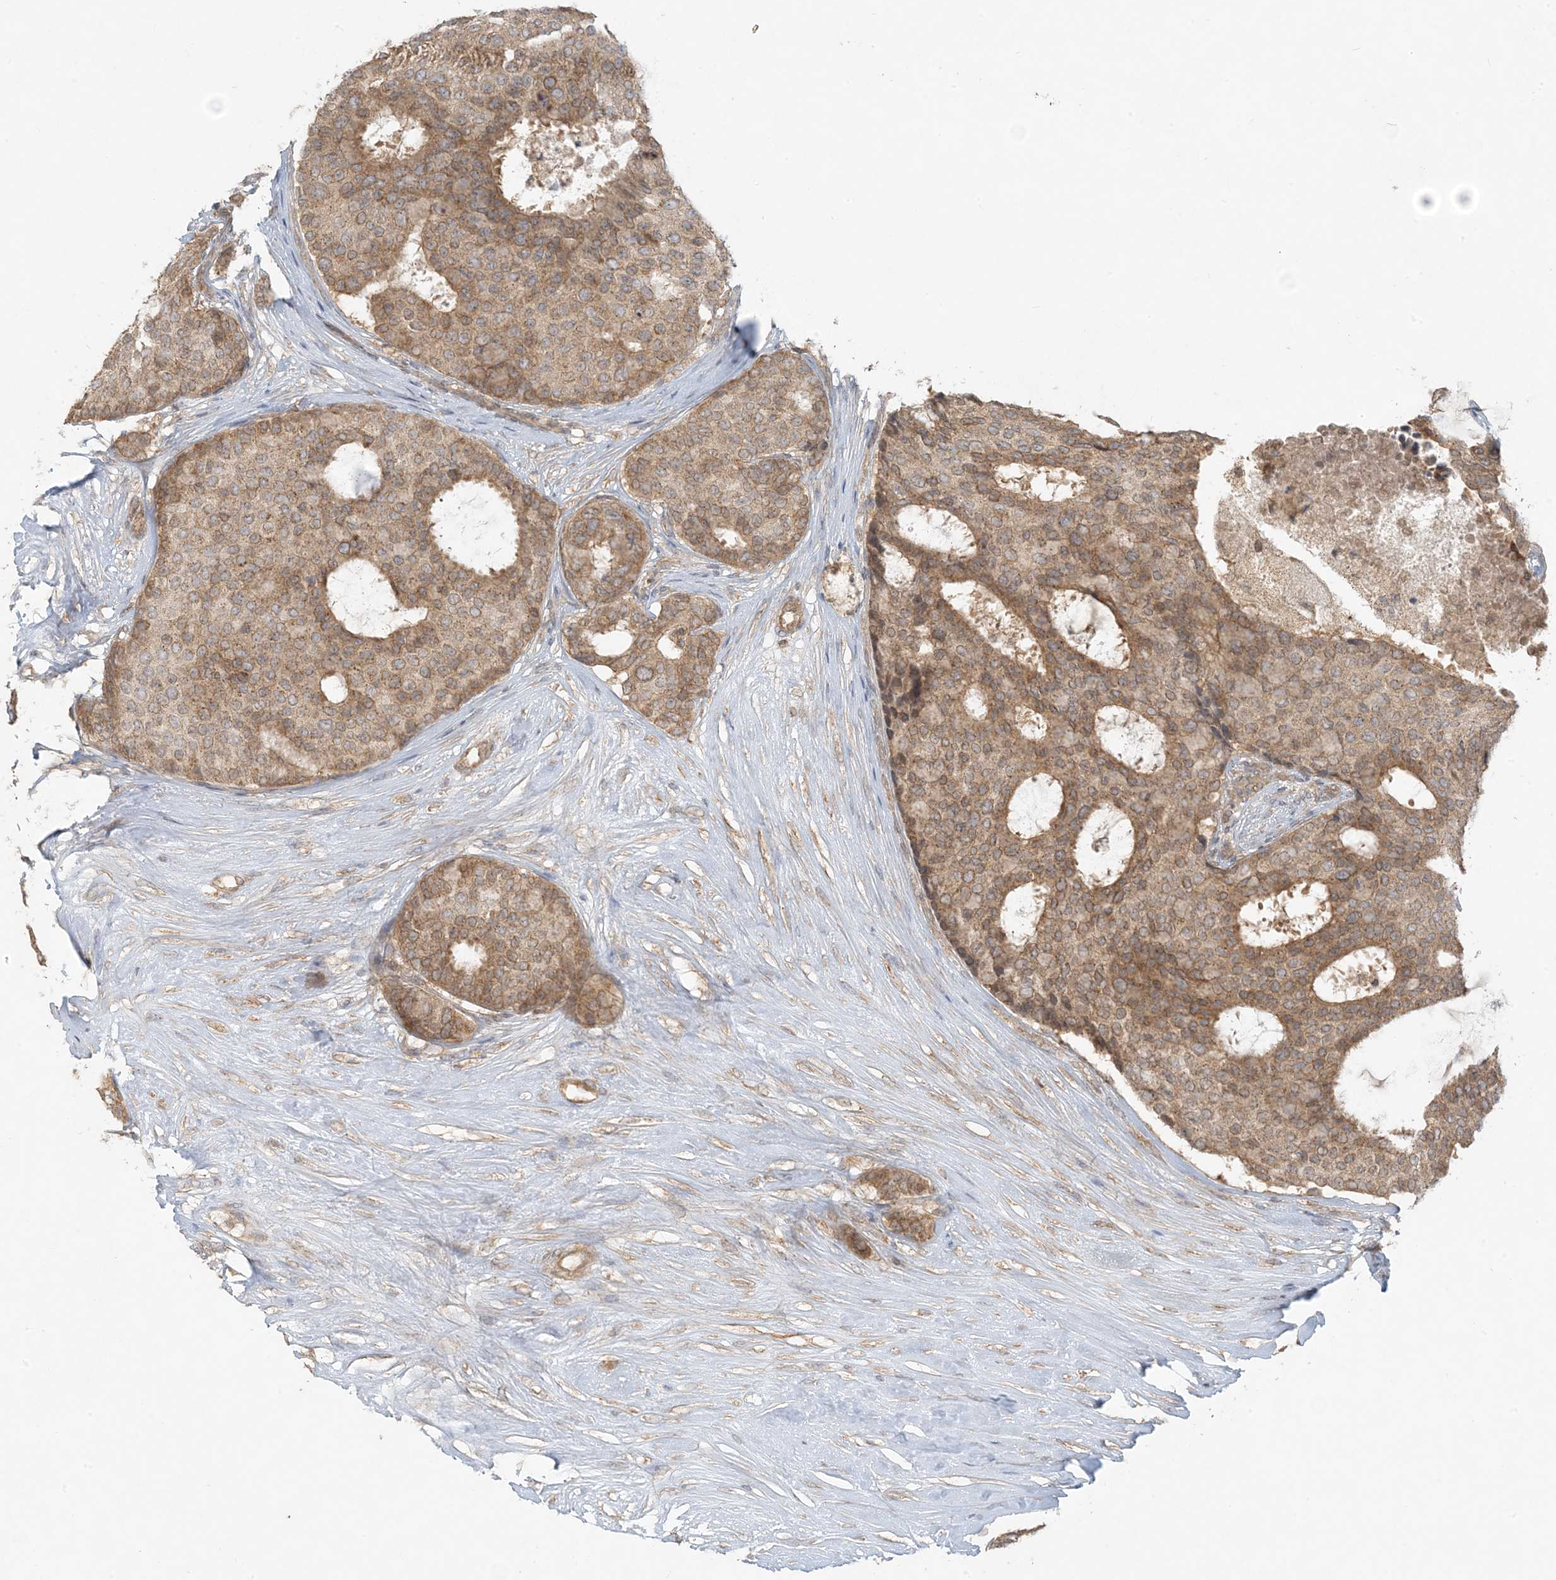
{"staining": {"intensity": "moderate", "quantity": ">75%", "location": "cytoplasmic/membranous"}, "tissue": "breast cancer", "cell_type": "Tumor cells", "image_type": "cancer", "snomed": [{"axis": "morphology", "description": "Duct carcinoma"}, {"axis": "topography", "description": "Breast"}], "caption": "IHC micrograph of human infiltrating ductal carcinoma (breast) stained for a protein (brown), which displays medium levels of moderate cytoplasmic/membranous positivity in about >75% of tumor cells.", "gene": "MCOLN1", "patient": {"sex": "female", "age": 75}}